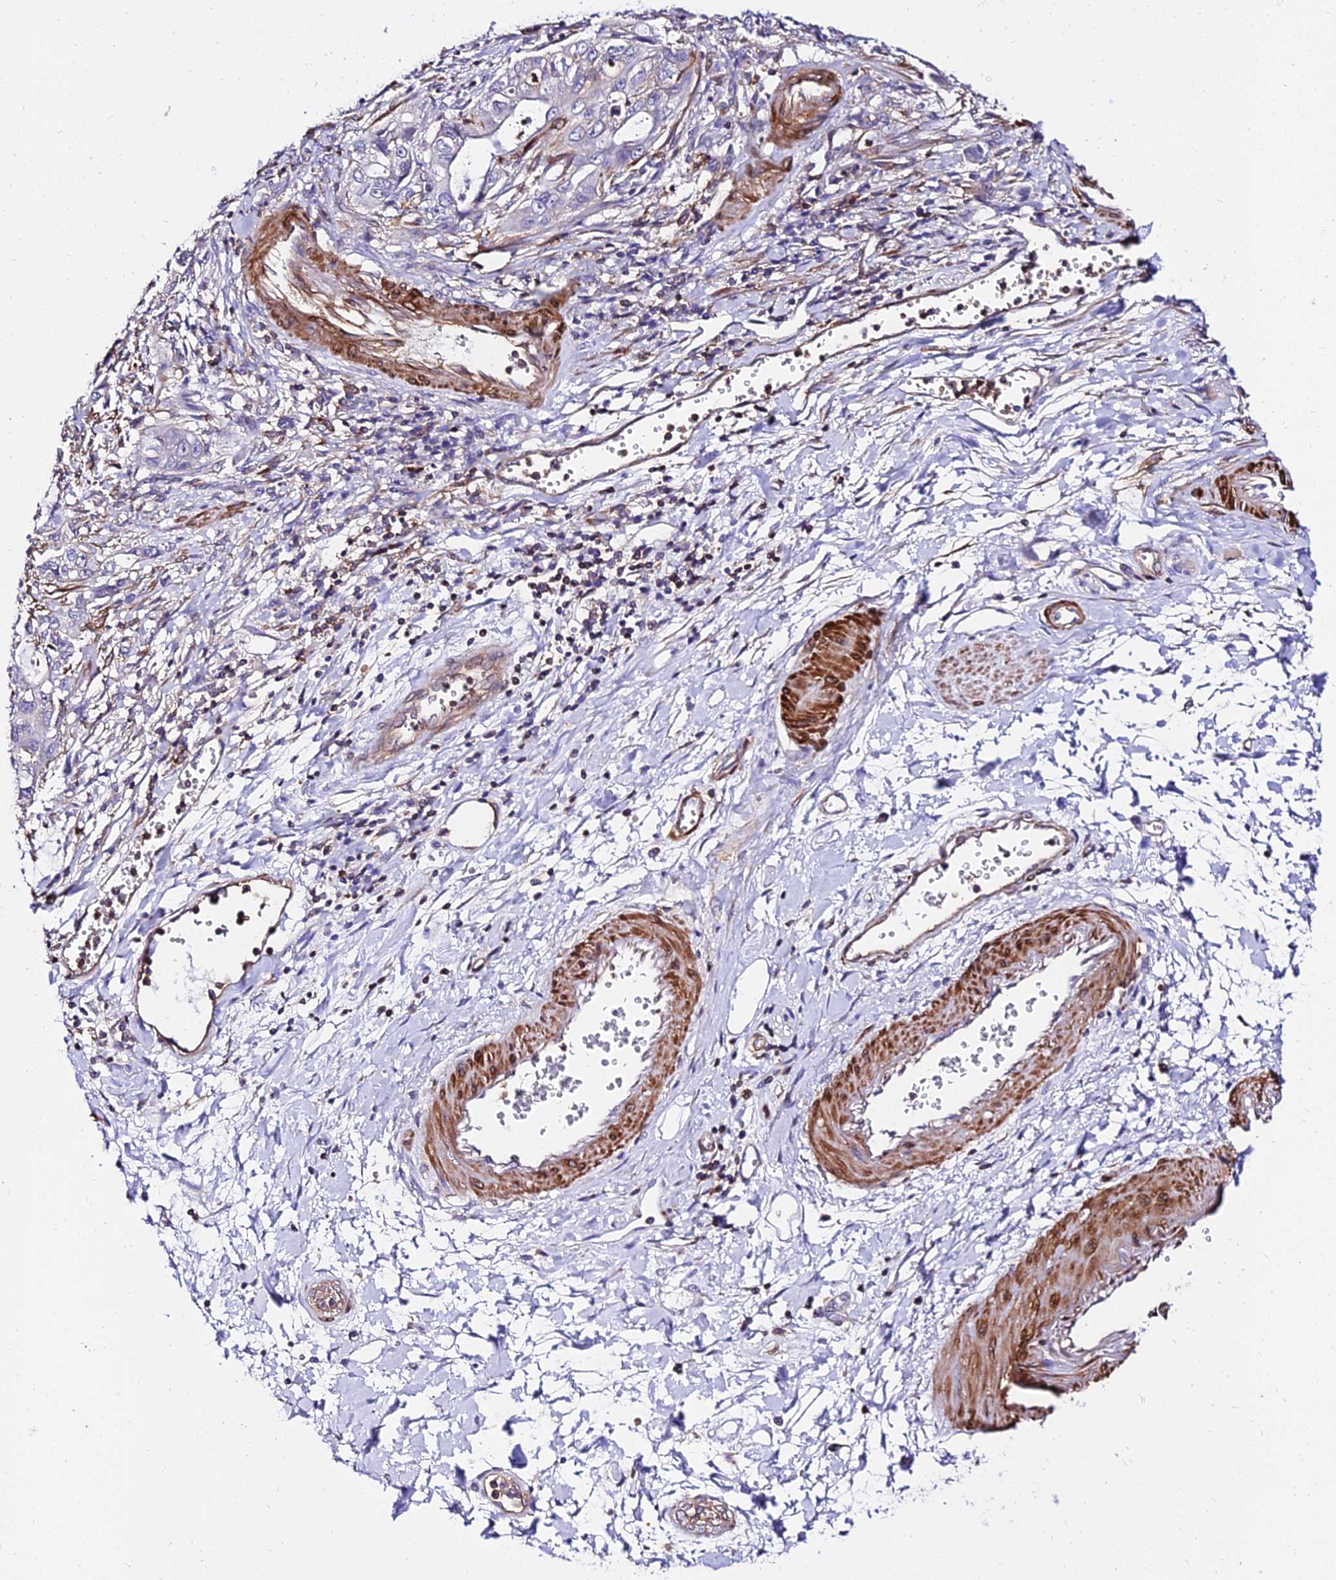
{"staining": {"intensity": "weak", "quantity": "25%-75%", "location": "cytoplasmic/membranous"}, "tissue": "stomach cancer", "cell_type": "Tumor cells", "image_type": "cancer", "snomed": [{"axis": "morphology", "description": "Adenocarcinoma, NOS"}, {"axis": "topography", "description": "Stomach, upper"}], "caption": "The histopathology image exhibits immunohistochemical staining of stomach cancer (adenocarcinoma). There is weak cytoplasmic/membranous expression is seen in about 25%-75% of tumor cells.", "gene": "CSRP1", "patient": {"sex": "female", "age": 52}}